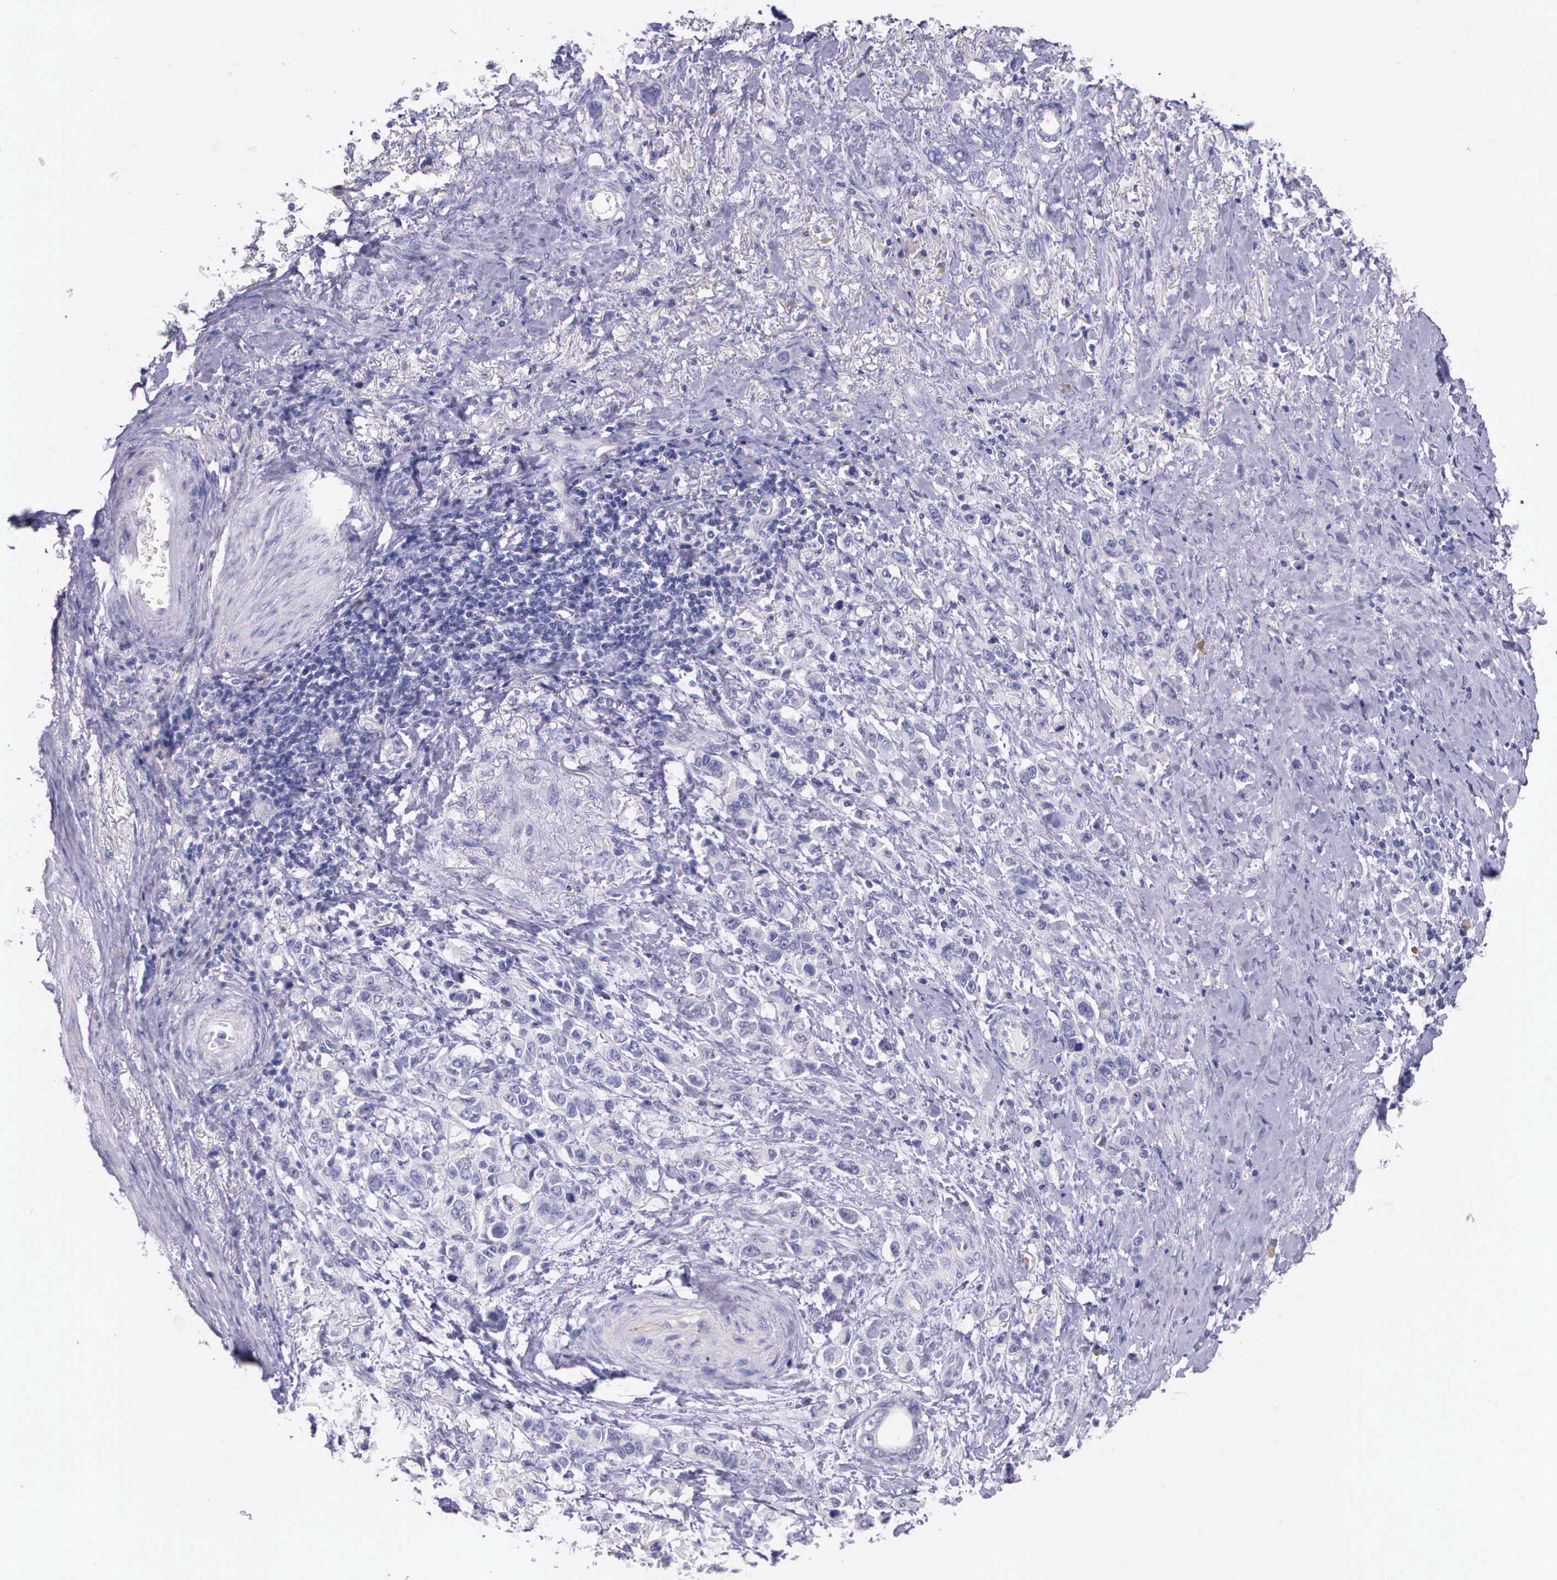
{"staining": {"intensity": "negative", "quantity": "none", "location": "none"}, "tissue": "stomach cancer", "cell_type": "Tumor cells", "image_type": "cancer", "snomed": [{"axis": "morphology", "description": "Adenocarcinoma, NOS"}, {"axis": "topography", "description": "Stomach"}], "caption": "The micrograph exhibits no significant positivity in tumor cells of stomach adenocarcinoma.", "gene": "THSD7A", "patient": {"sex": "male", "age": 78}}